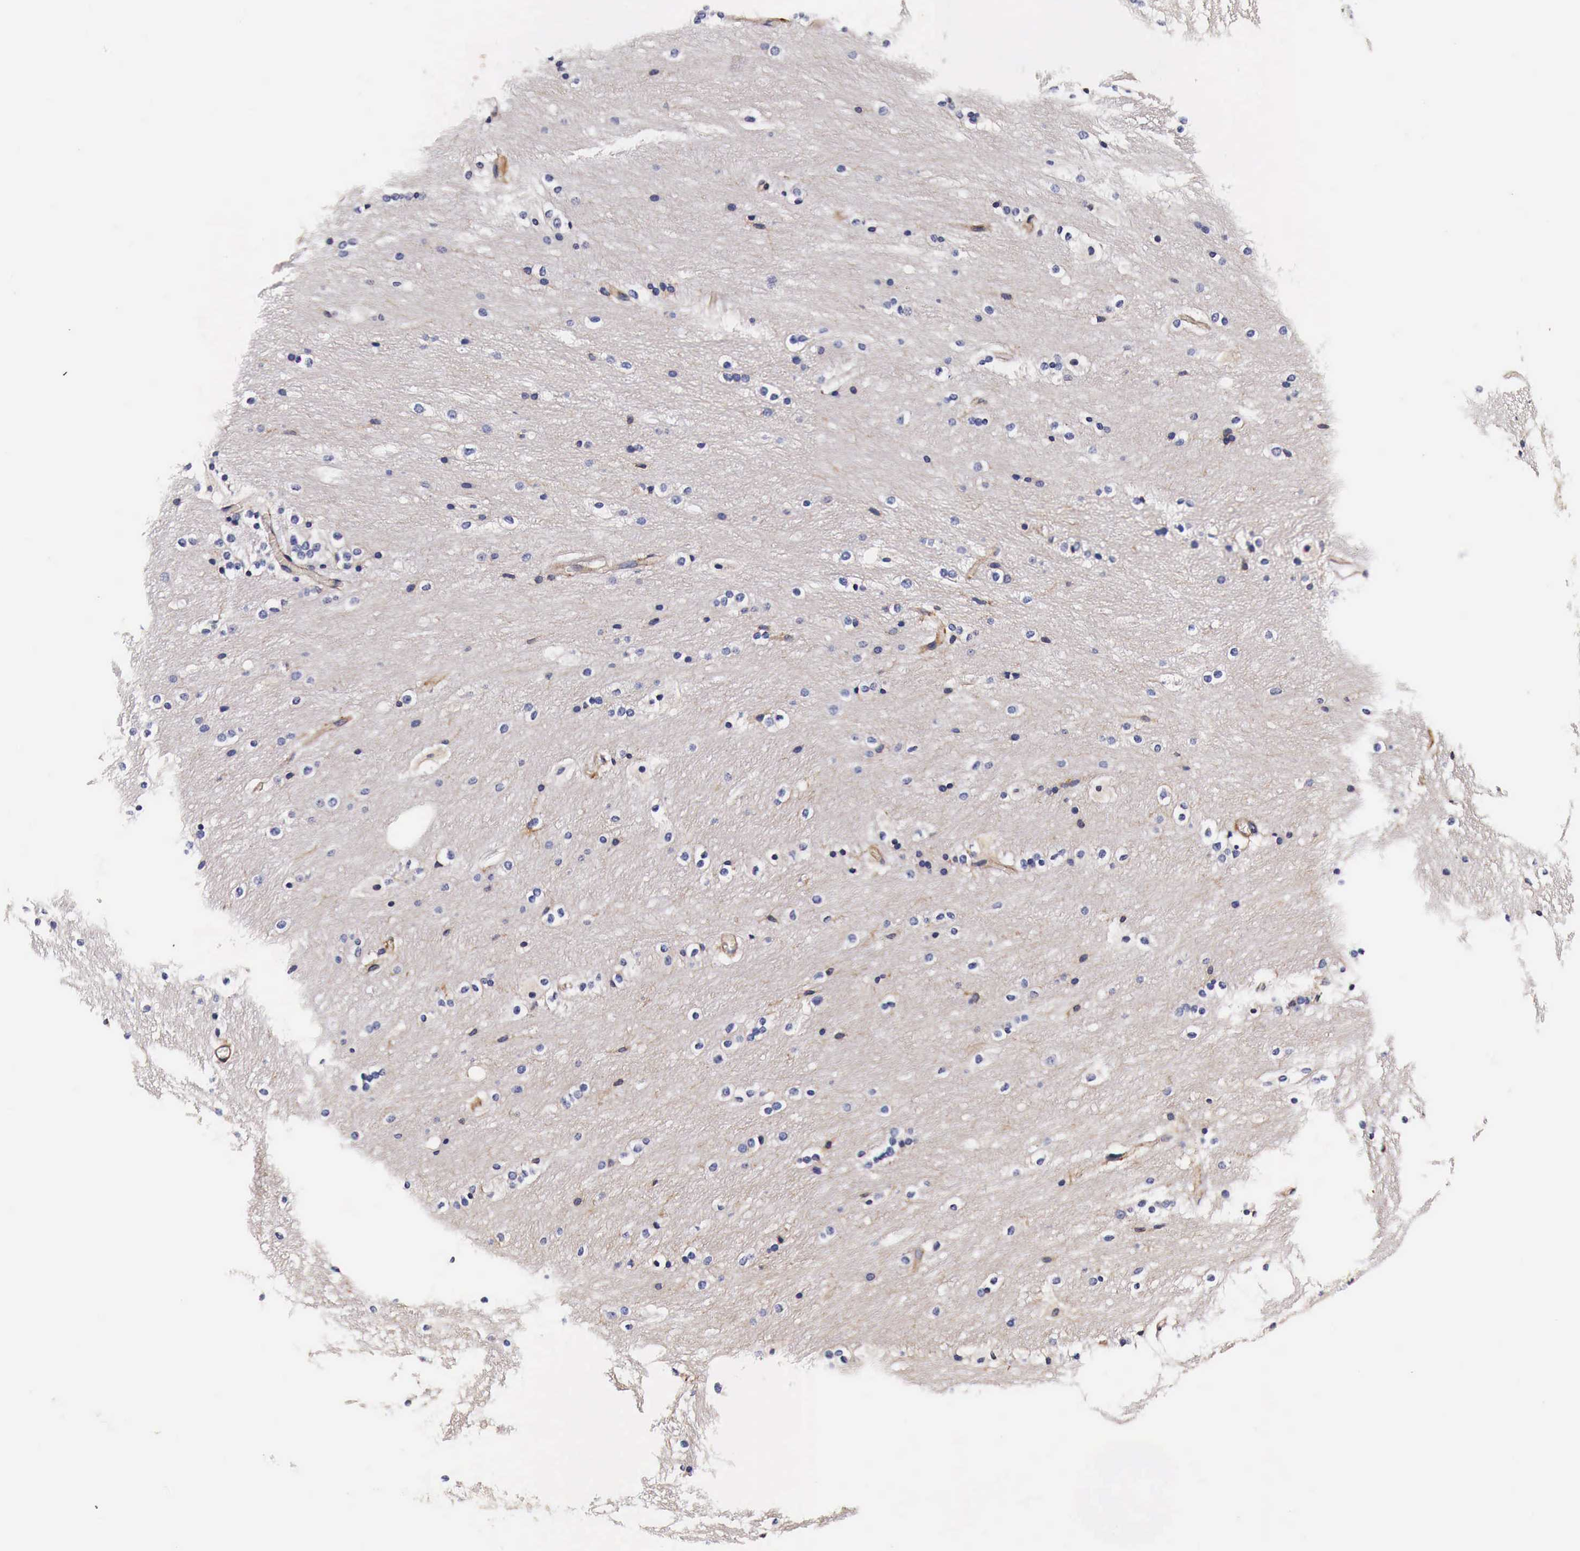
{"staining": {"intensity": "weak", "quantity": "<25%", "location": "cytoplasmic/membranous"}, "tissue": "caudate", "cell_type": "Glial cells", "image_type": "normal", "snomed": [{"axis": "morphology", "description": "Normal tissue, NOS"}, {"axis": "topography", "description": "Lateral ventricle wall"}], "caption": "Caudate stained for a protein using immunohistochemistry (IHC) demonstrates no positivity glial cells.", "gene": "RP2", "patient": {"sex": "female", "age": 19}}